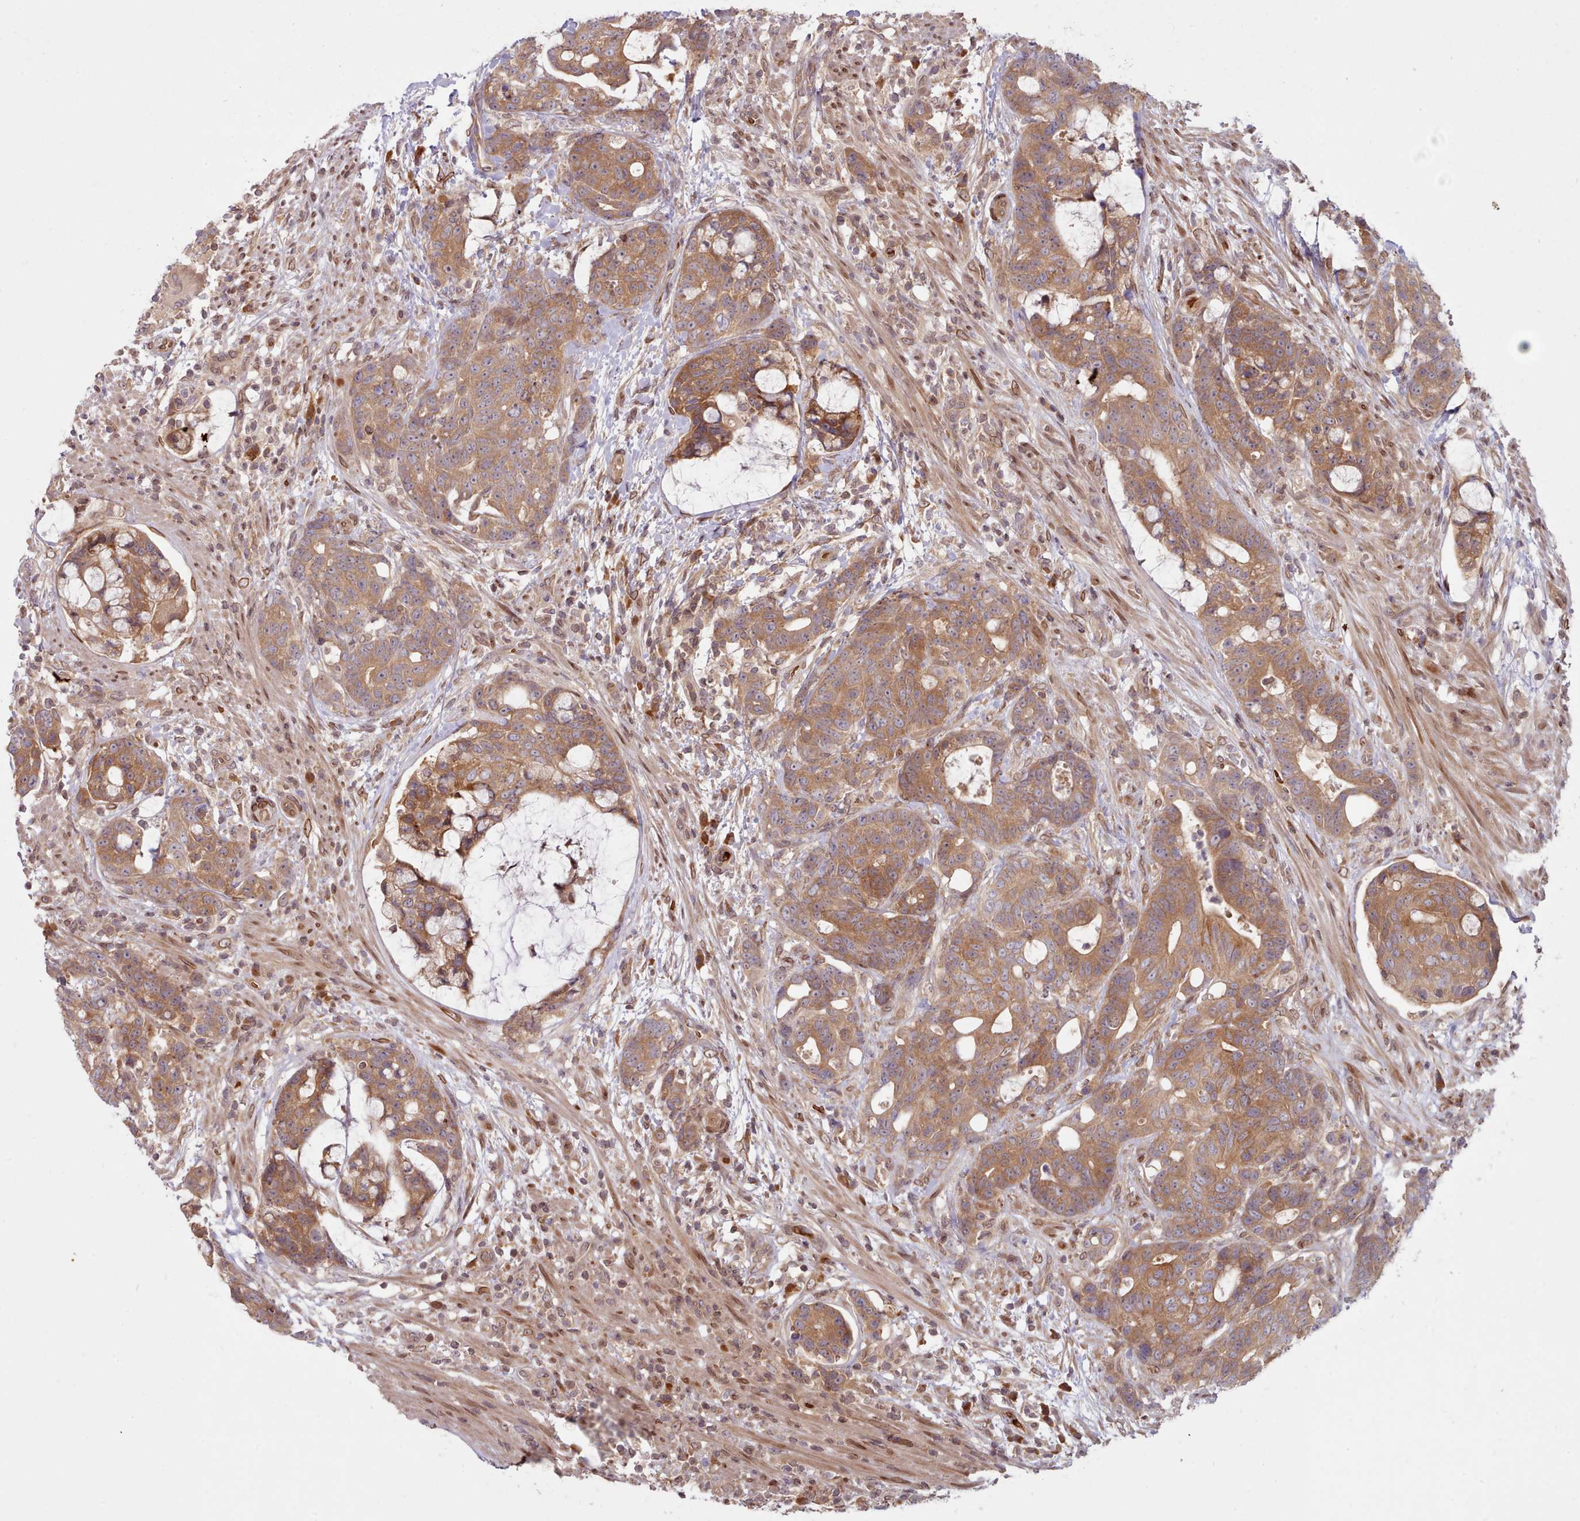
{"staining": {"intensity": "moderate", "quantity": ">75%", "location": "cytoplasmic/membranous"}, "tissue": "colorectal cancer", "cell_type": "Tumor cells", "image_type": "cancer", "snomed": [{"axis": "morphology", "description": "Adenocarcinoma, NOS"}, {"axis": "topography", "description": "Colon"}], "caption": "Brown immunohistochemical staining in human colorectal cancer (adenocarcinoma) demonstrates moderate cytoplasmic/membranous staining in about >75% of tumor cells.", "gene": "UBE2G1", "patient": {"sex": "female", "age": 82}}